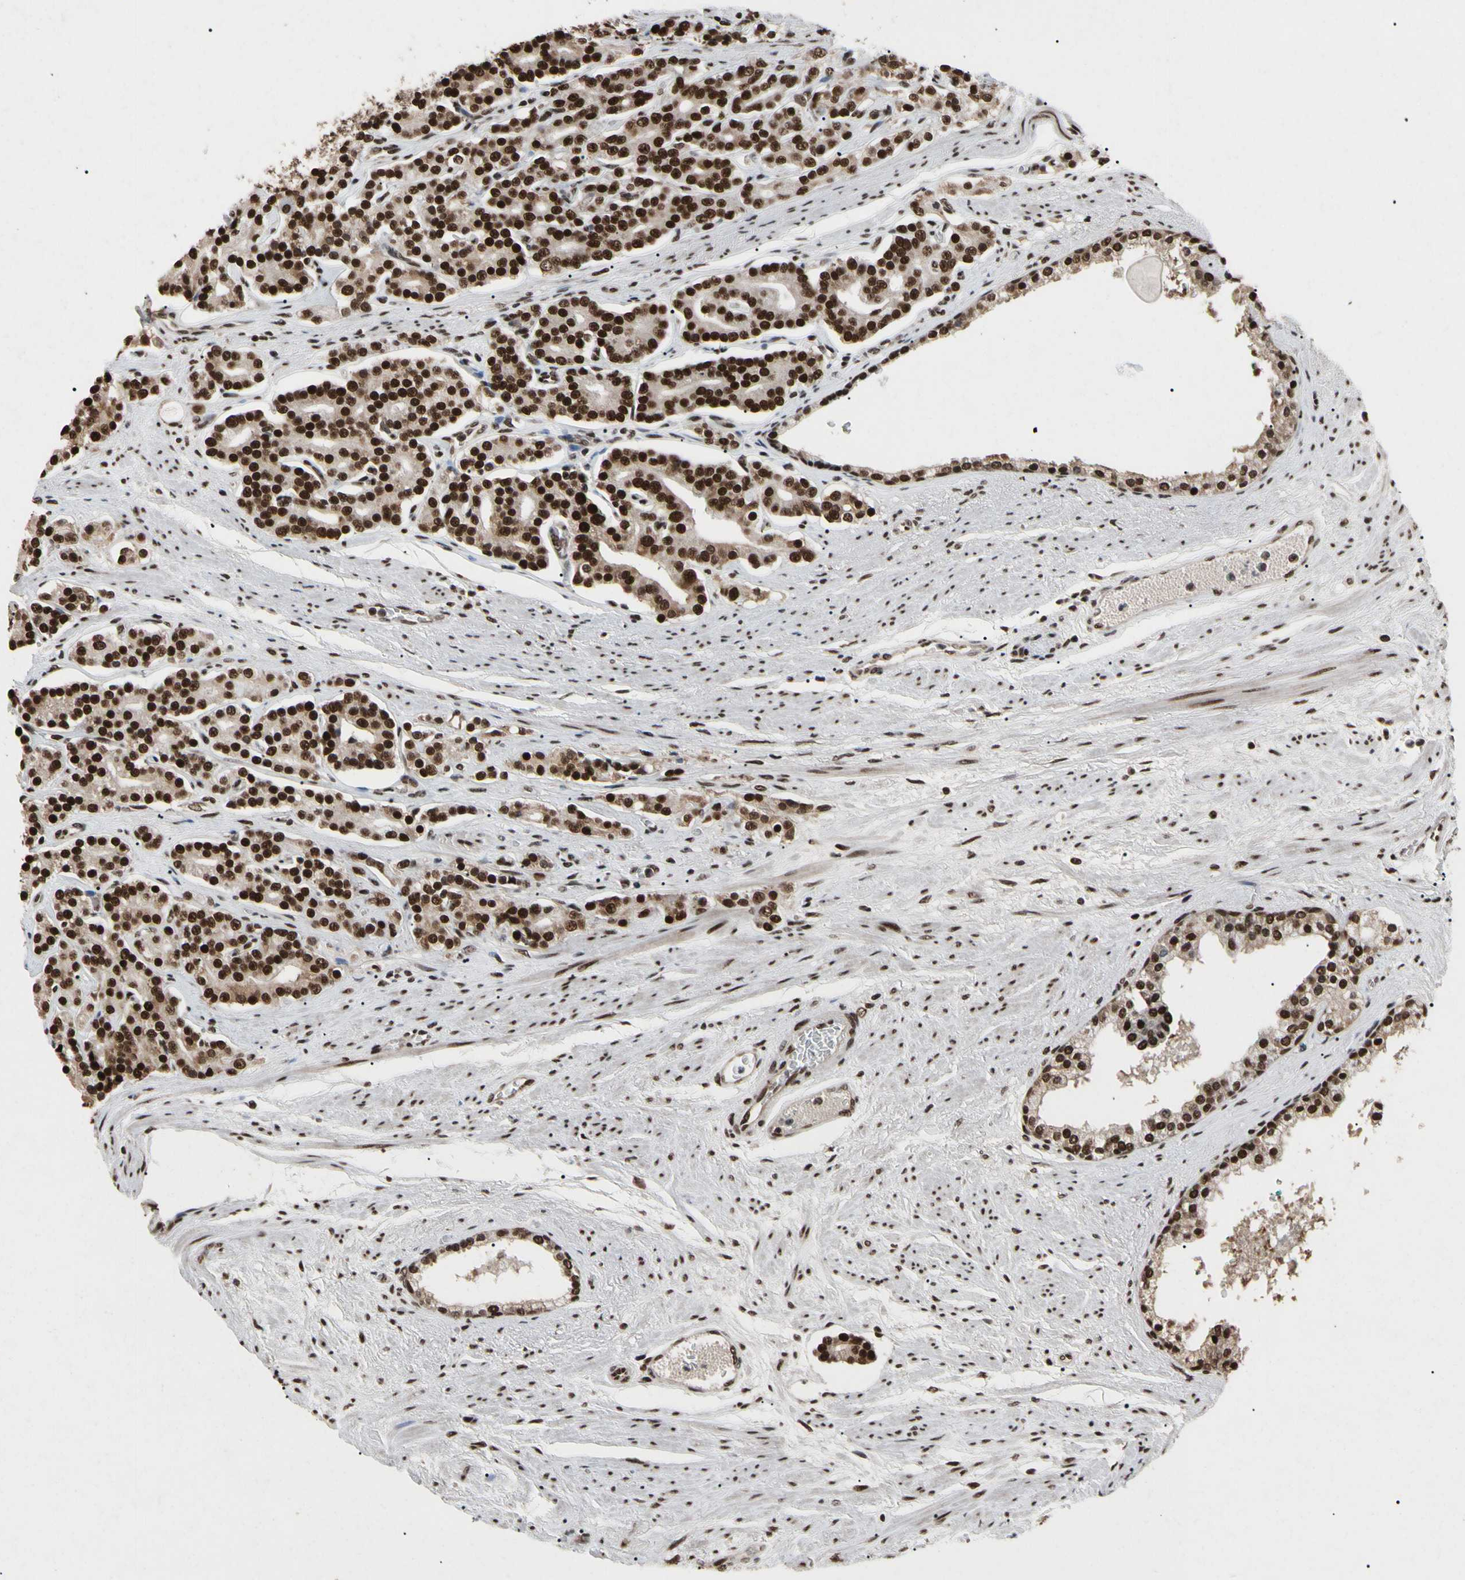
{"staining": {"intensity": "strong", "quantity": ">75%", "location": "cytoplasmic/membranous,nuclear"}, "tissue": "prostate cancer", "cell_type": "Tumor cells", "image_type": "cancer", "snomed": [{"axis": "morphology", "description": "Adenocarcinoma, Low grade"}, {"axis": "topography", "description": "Prostate"}], "caption": "Tumor cells display high levels of strong cytoplasmic/membranous and nuclear expression in approximately >75% of cells in prostate adenocarcinoma (low-grade). (DAB (3,3'-diaminobenzidine) IHC with brightfield microscopy, high magnification).", "gene": "FAM98B", "patient": {"sex": "male", "age": 63}}